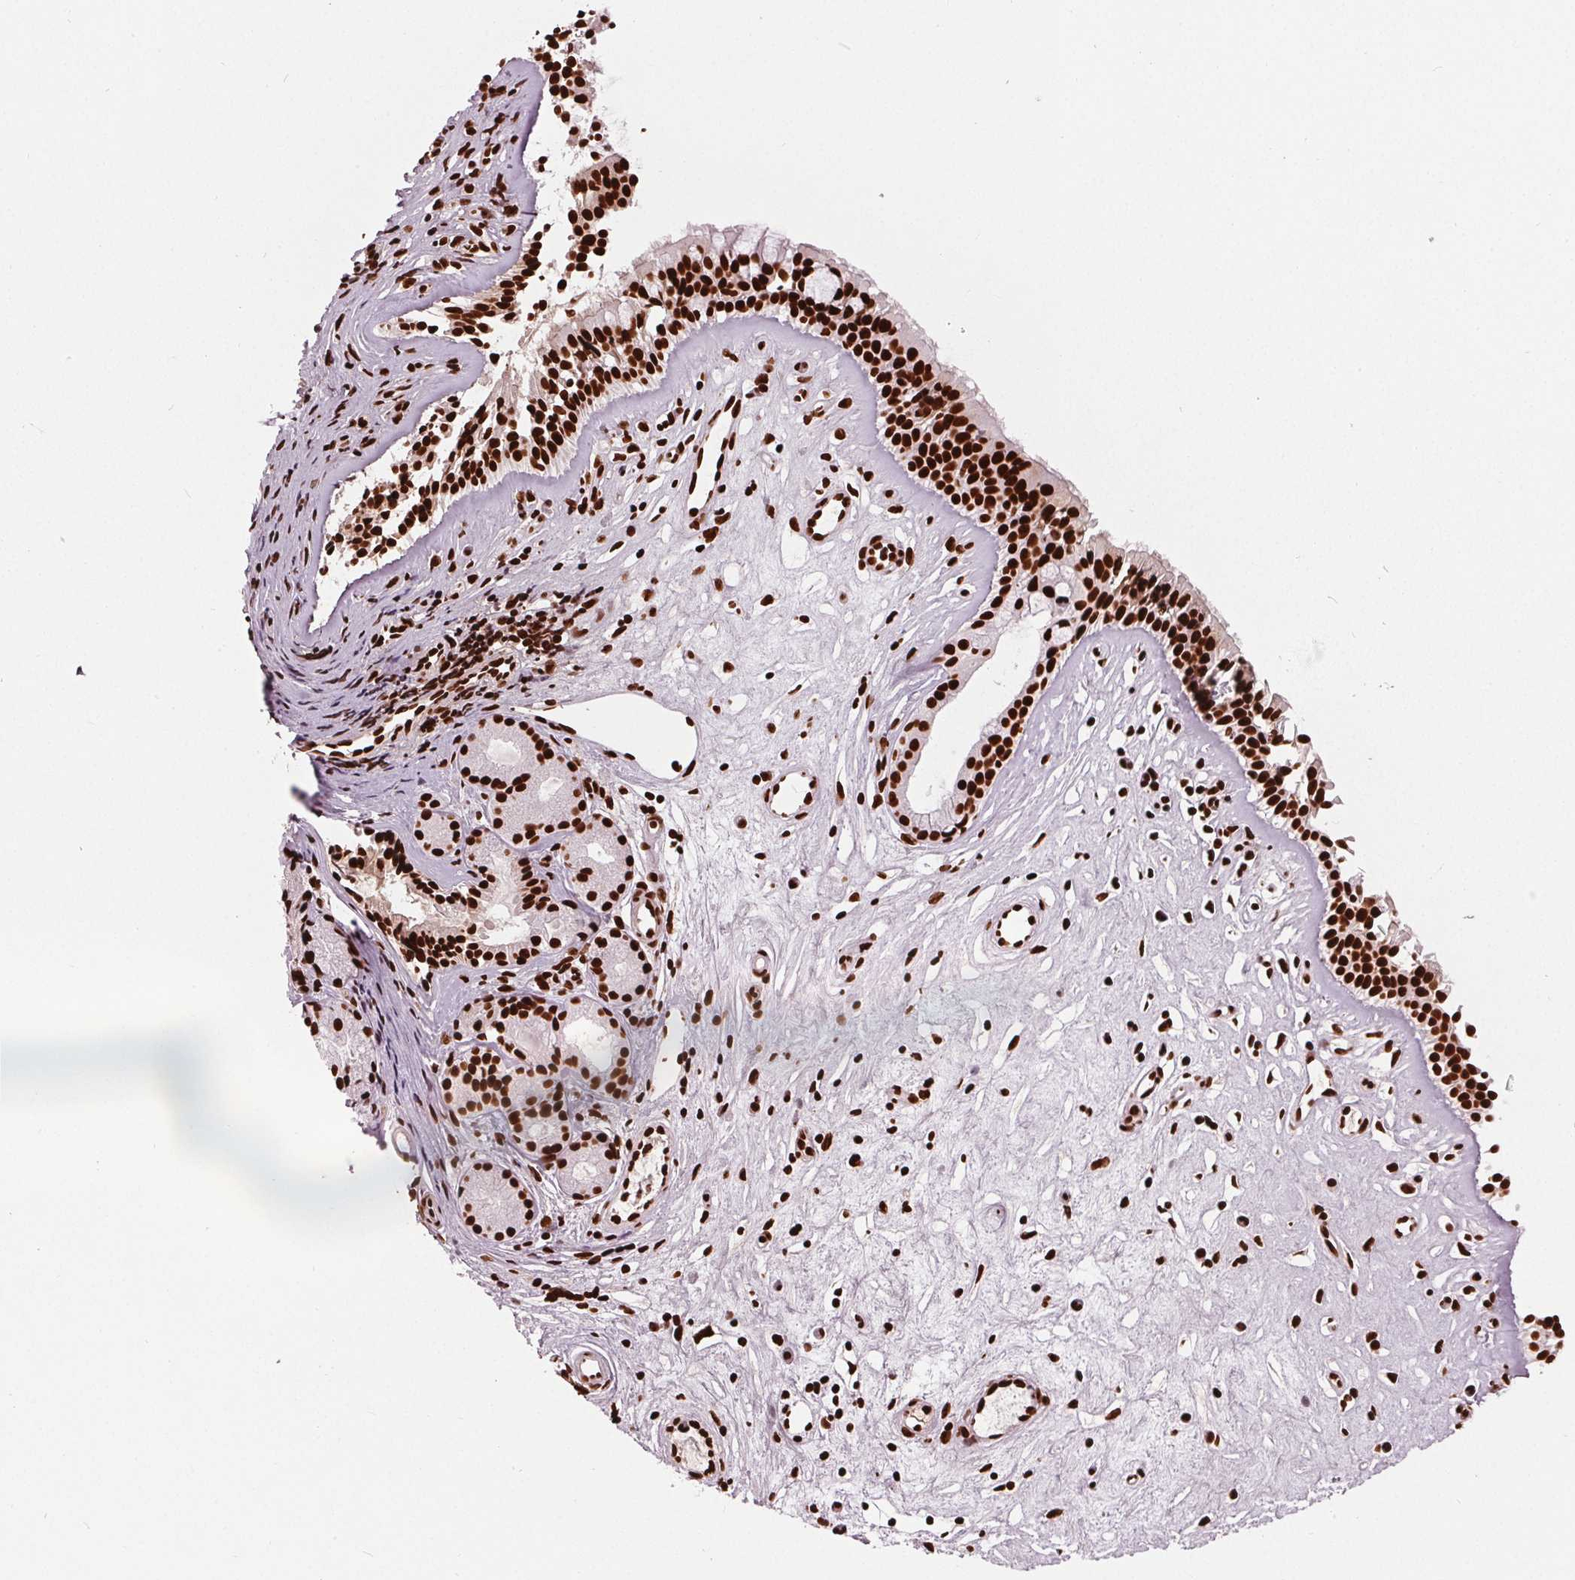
{"staining": {"intensity": "strong", "quantity": ">75%", "location": "nuclear"}, "tissue": "nasopharynx", "cell_type": "Respiratory epithelial cells", "image_type": "normal", "snomed": [{"axis": "morphology", "description": "Normal tissue, NOS"}, {"axis": "topography", "description": "Nasopharynx"}], "caption": "IHC histopathology image of benign human nasopharynx stained for a protein (brown), which reveals high levels of strong nuclear staining in about >75% of respiratory epithelial cells.", "gene": "BRD4", "patient": {"sex": "female", "age": 52}}